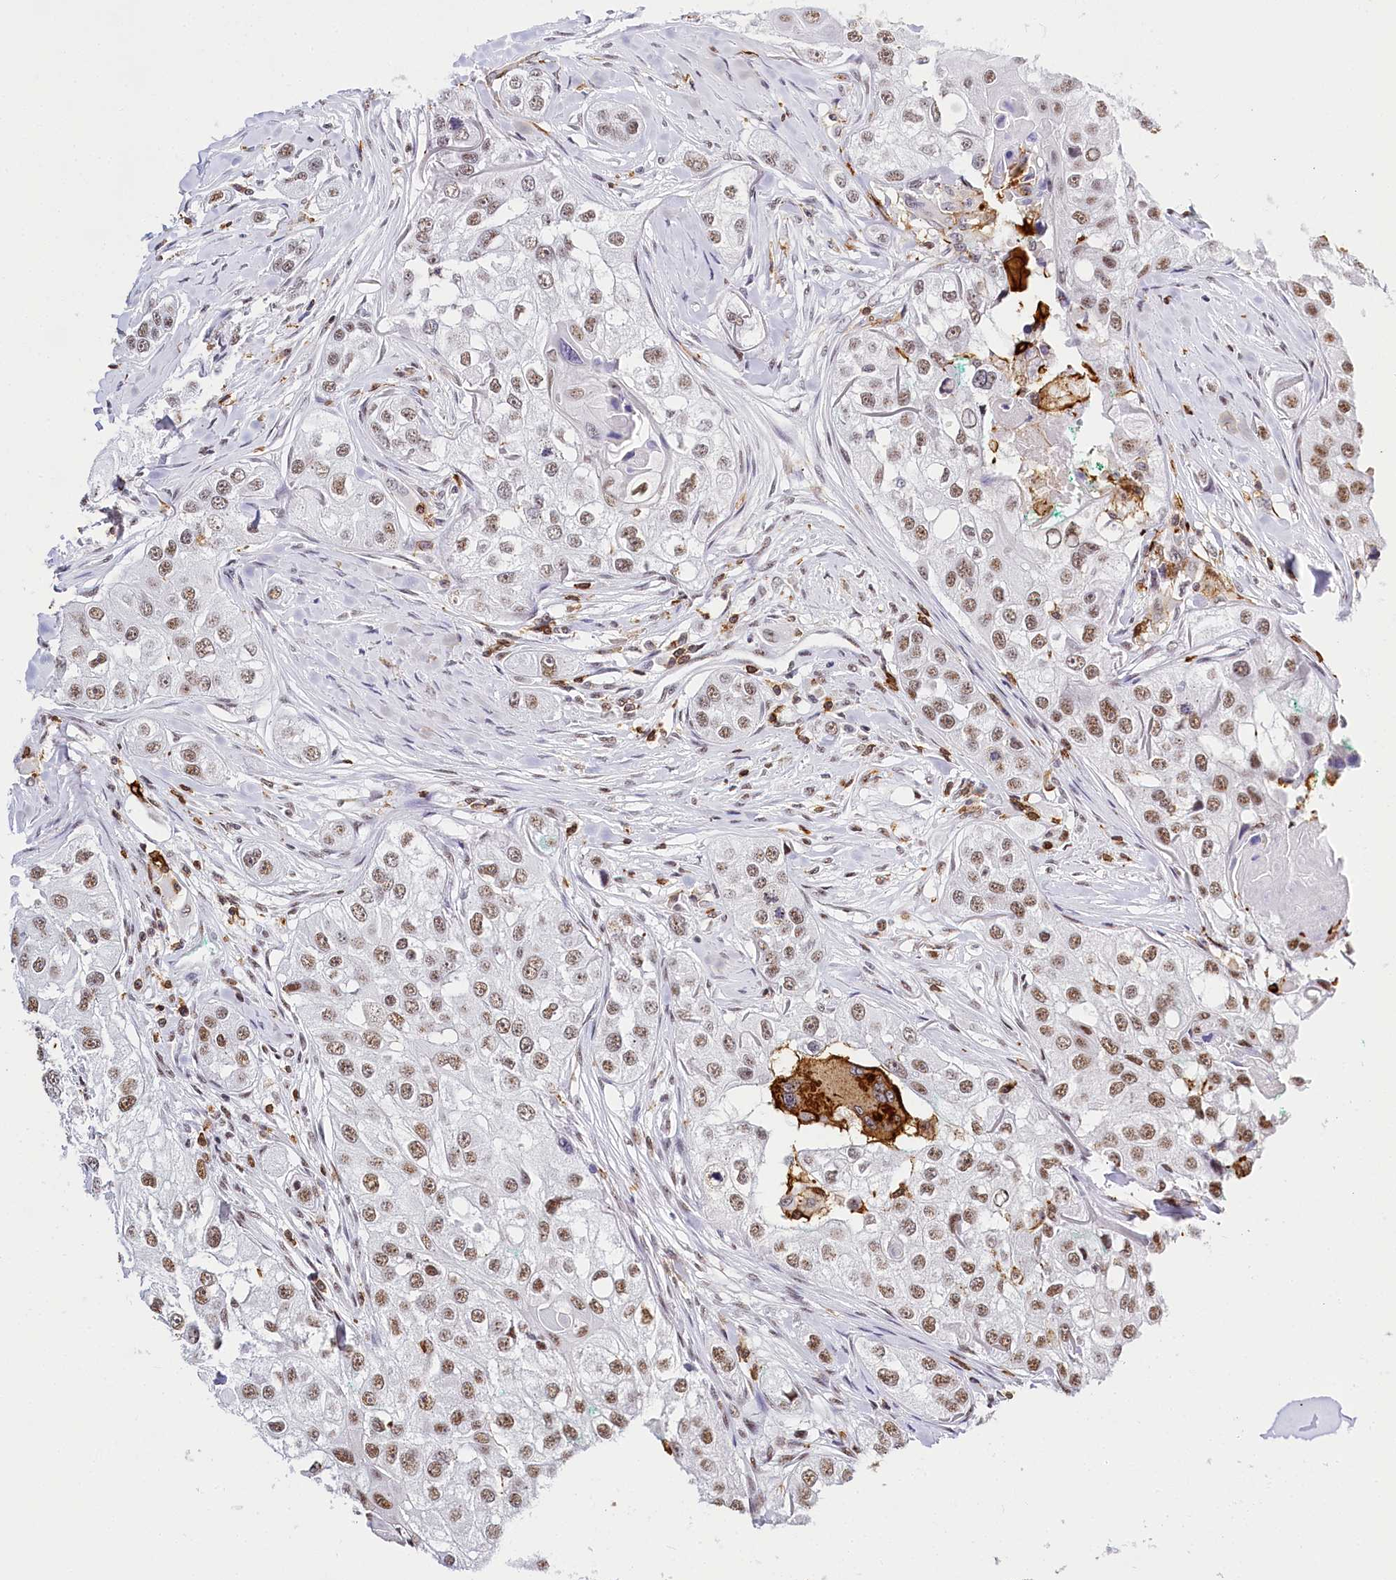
{"staining": {"intensity": "moderate", "quantity": ">75%", "location": "nuclear"}, "tissue": "head and neck cancer", "cell_type": "Tumor cells", "image_type": "cancer", "snomed": [{"axis": "morphology", "description": "Normal tissue, NOS"}, {"axis": "morphology", "description": "Squamous cell carcinoma, NOS"}, {"axis": "topography", "description": "Skeletal muscle"}, {"axis": "topography", "description": "Head-Neck"}], "caption": "Squamous cell carcinoma (head and neck) stained for a protein exhibits moderate nuclear positivity in tumor cells. (brown staining indicates protein expression, while blue staining denotes nuclei).", "gene": "BARD1", "patient": {"sex": "male", "age": 51}}